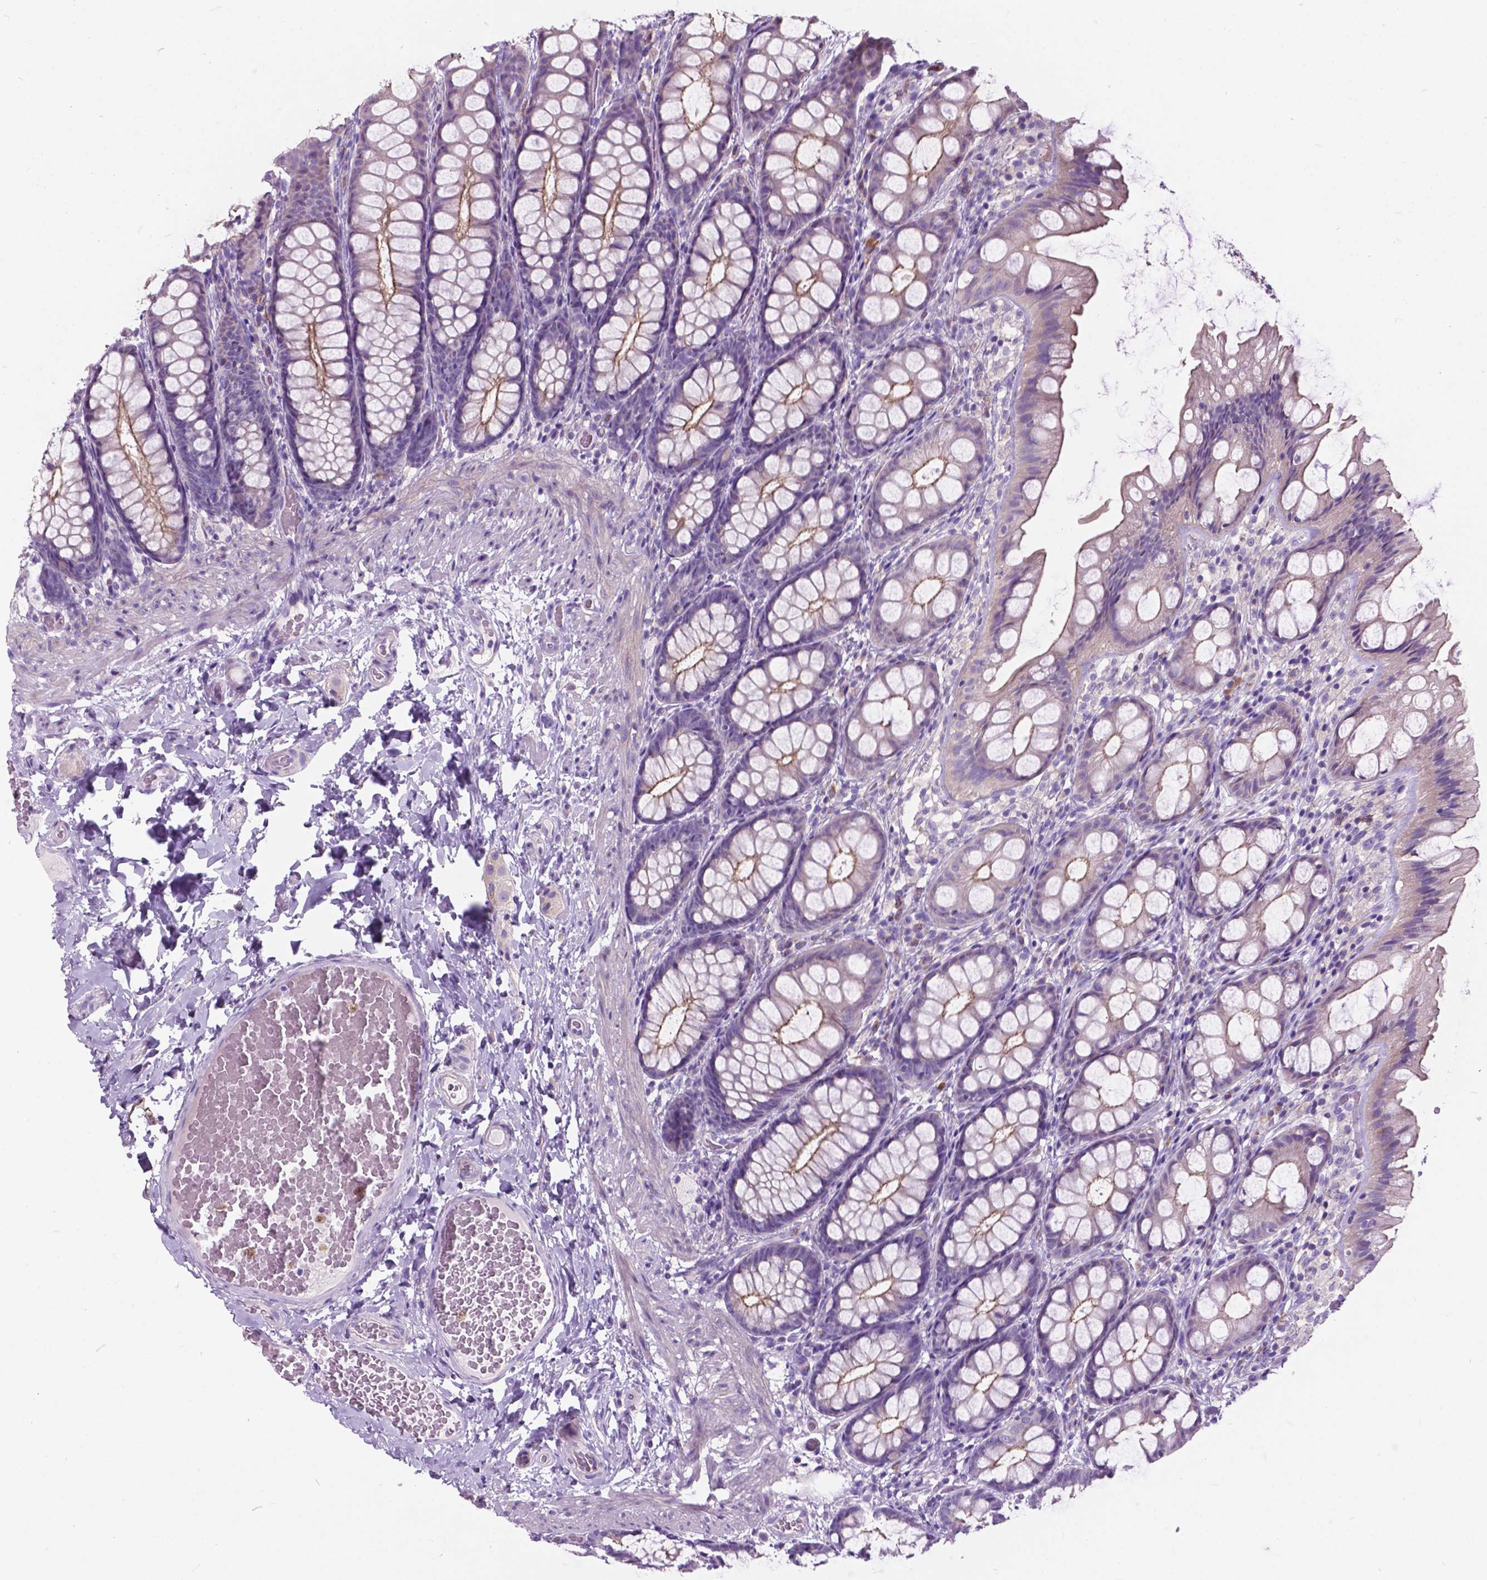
{"staining": {"intensity": "negative", "quantity": "none", "location": "none"}, "tissue": "colon", "cell_type": "Endothelial cells", "image_type": "normal", "snomed": [{"axis": "morphology", "description": "Normal tissue, NOS"}, {"axis": "topography", "description": "Colon"}], "caption": "This is an IHC image of normal colon. There is no positivity in endothelial cells.", "gene": "PRR35", "patient": {"sex": "male", "age": 47}}